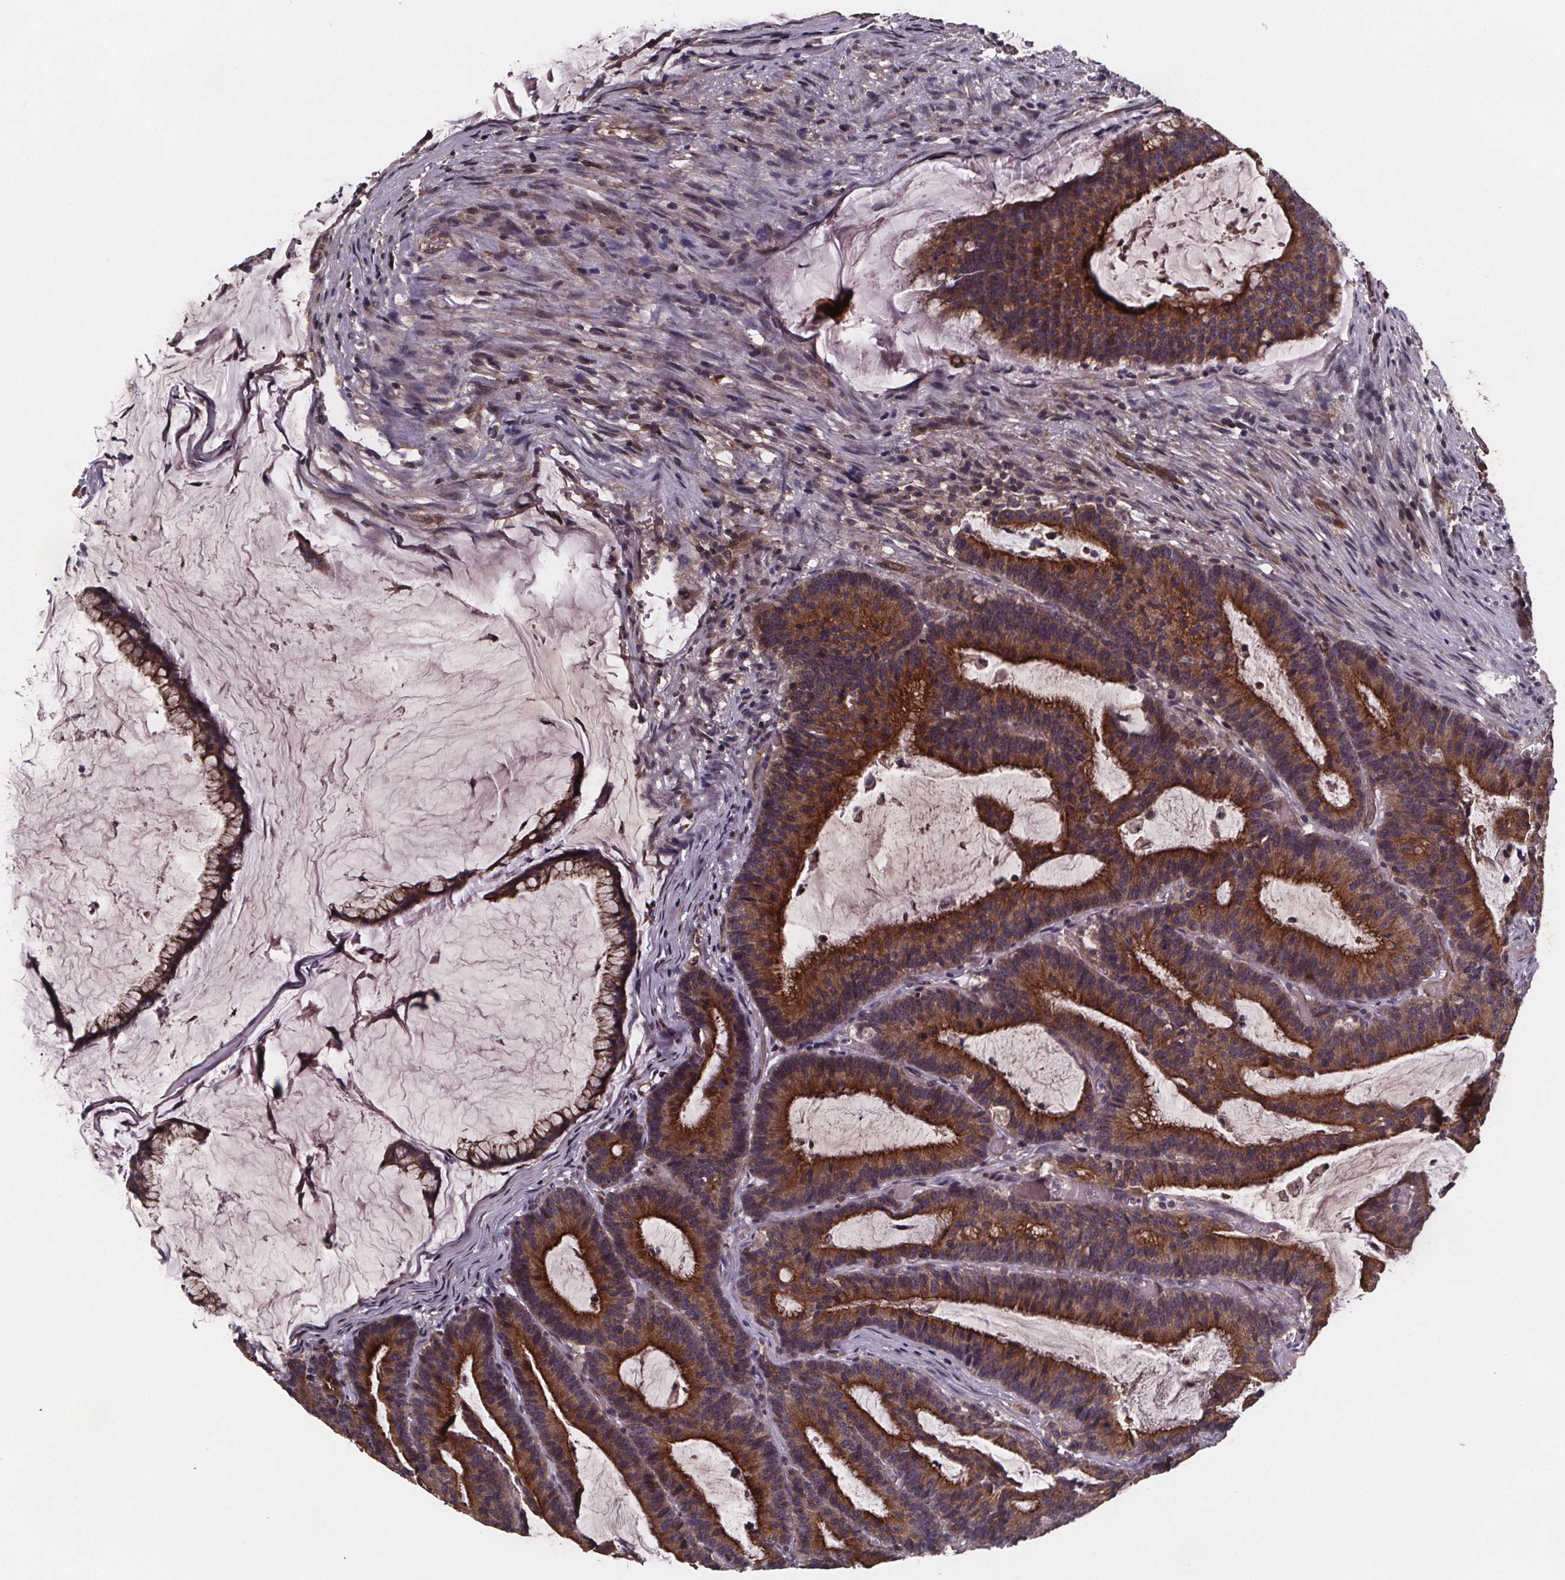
{"staining": {"intensity": "moderate", "quantity": ">75%", "location": "cytoplasmic/membranous"}, "tissue": "colorectal cancer", "cell_type": "Tumor cells", "image_type": "cancer", "snomed": [{"axis": "morphology", "description": "Adenocarcinoma, NOS"}, {"axis": "topography", "description": "Colon"}], "caption": "Tumor cells reveal moderate cytoplasmic/membranous staining in about >75% of cells in colorectal cancer. (IHC, brightfield microscopy, high magnification).", "gene": "FASTKD3", "patient": {"sex": "female", "age": 78}}